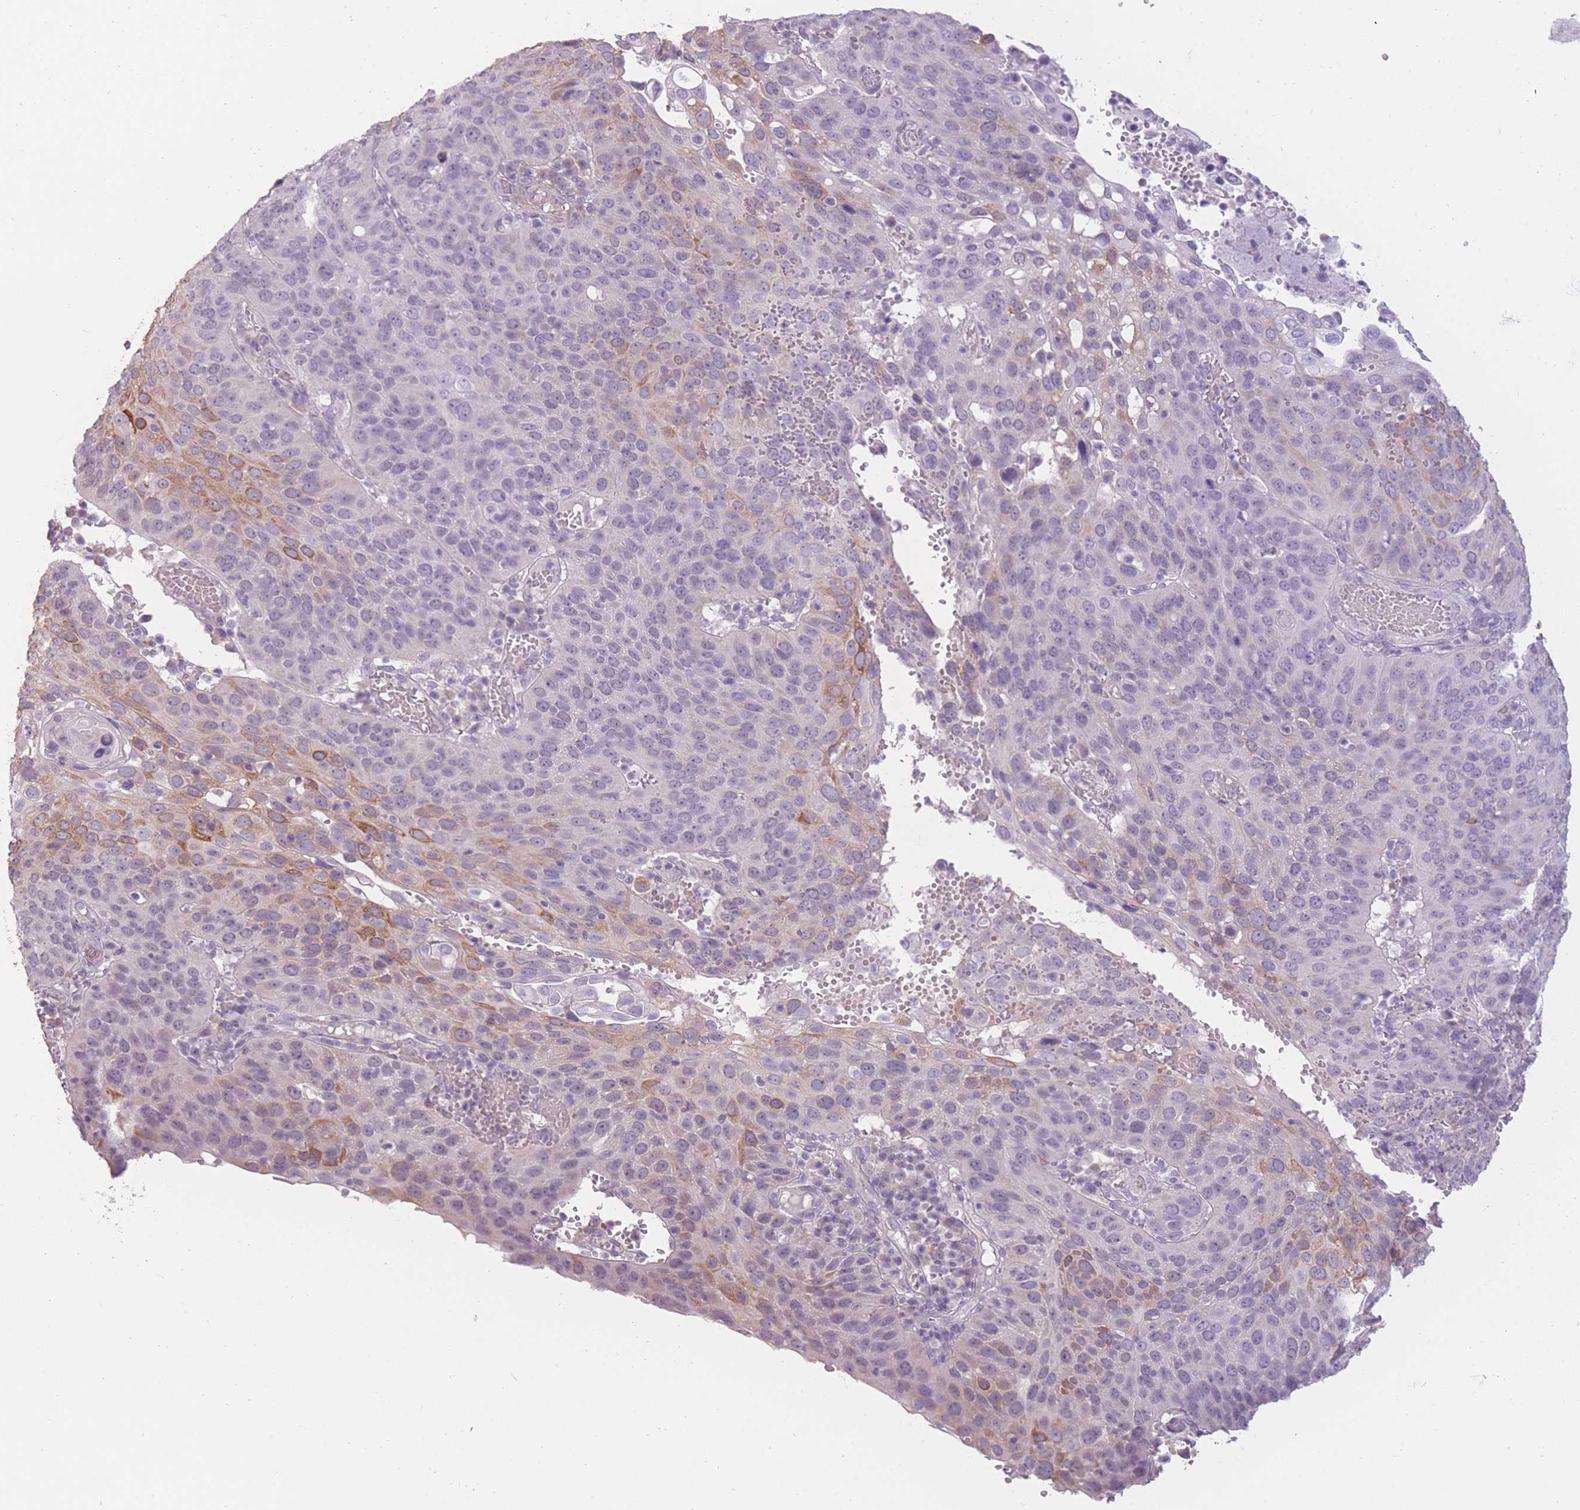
{"staining": {"intensity": "moderate", "quantity": "25%-75%", "location": "cytoplasmic/membranous"}, "tissue": "cervical cancer", "cell_type": "Tumor cells", "image_type": "cancer", "snomed": [{"axis": "morphology", "description": "Squamous cell carcinoma, NOS"}, {"axis": "topography", "description": "Cervix"}], "caption": "Immunohistochemical staining of squamous cell carcinoma (cervical) displays moderate cytoplasmic/membranous protein staining in approximately 25%-75% of tumor cells.", "gene": "ZBTB24", "patient": {"sex": "female", "age": 36}}